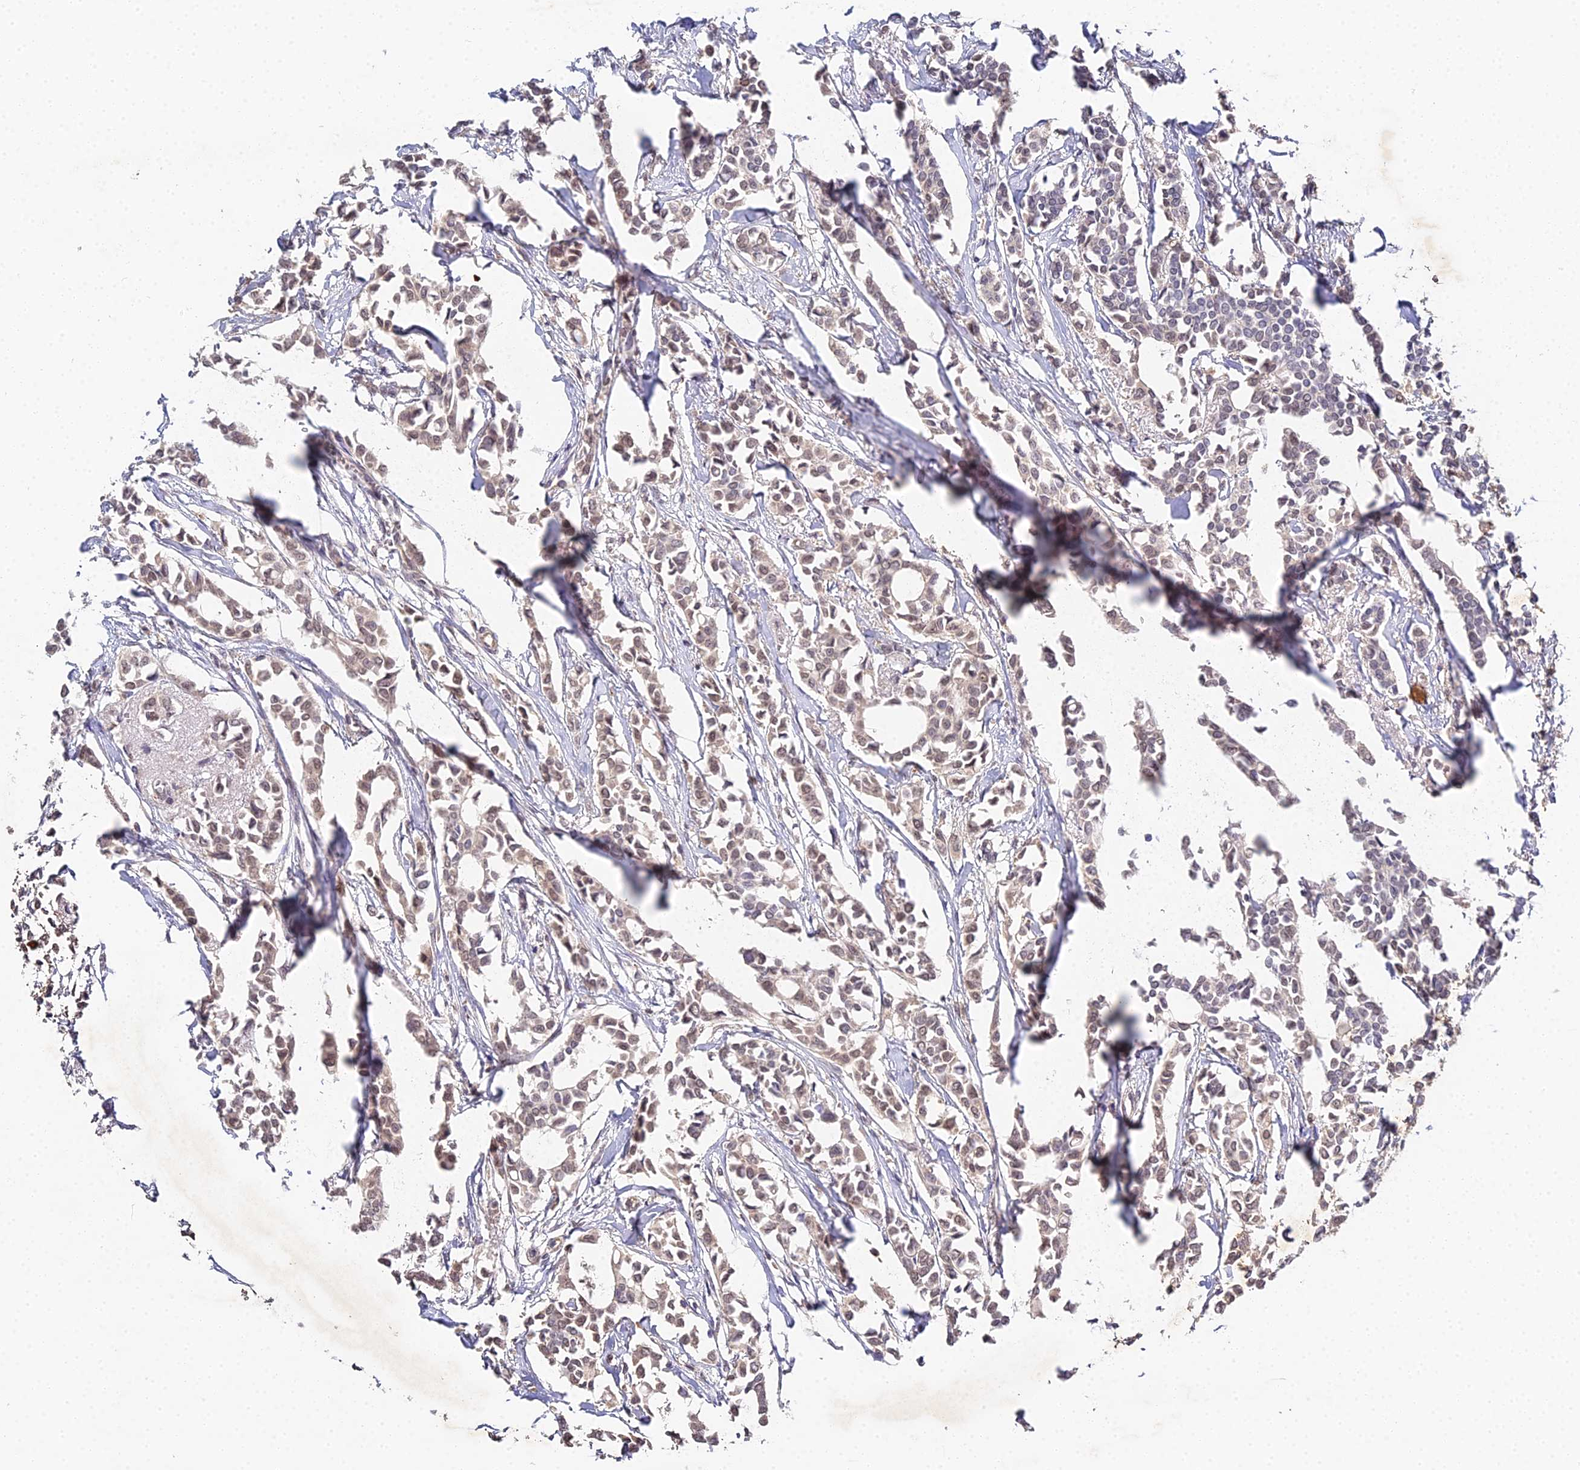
{"staining": {"intensity": "weak", "quantity": ">75%", "location": "cytoplasmic/membranous,nuclear"}, "tissue": "breast cancer", "cell_type": "Tumor cells", "image_type": "cancer", "snomed": [{"axis": "morphology", "description": "Duct carcinoma"}, {"axis": "topography", "description": "Breast"}], "caption": "Protein analysis of breast cancer tissue reveals weak cytoplasmic/membranous and nuclear staining in approximately >75% of tumor cells. (IHC, brightfield microscopy, high magnification).", "gene": "TPRX1", "patient": {"sex": "female", "age": 41}}